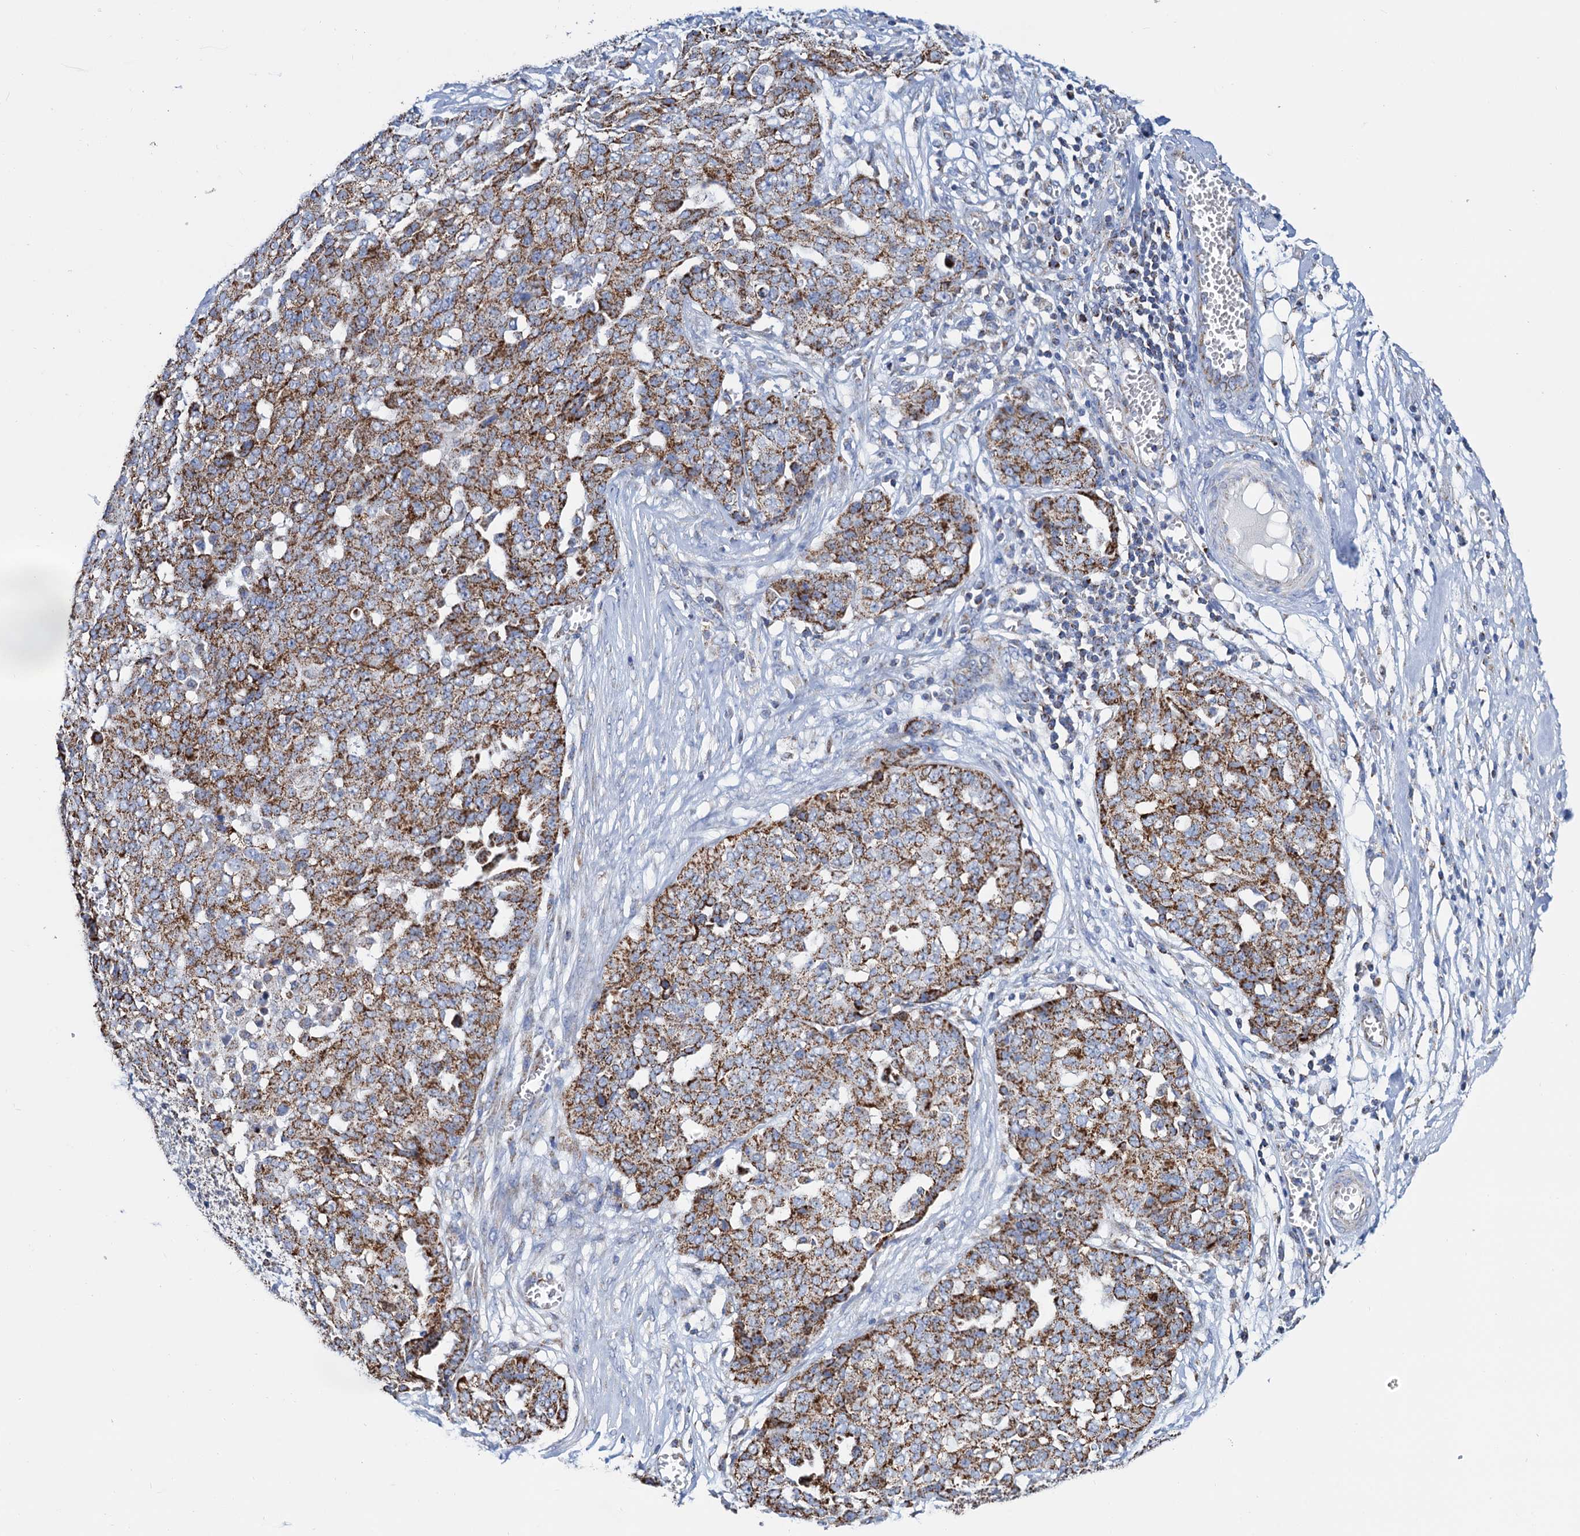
{"staining": {"intensity": "strong", "quantity": ">75%", "location": "cytoplasmic/membranous"}, "tissue": "ovarian cancer", "cell_type": "Tumor cells", "image_type": "cancer", "snomed": [{"axis": "morphology", "description": "Cystadenocarcinoma, serous, NOS"}, {"axis": "topography", "description": "Soft tissue"}, {"axis": "topography", "description": "Ovary"}], "caption": "Immunohistochemical staining of ovarian serous cystadenocarcinoma reveals high levels of strong cytoplasmic/membranous staining in approximately >75% of tumor cells.", "gene": "C2CD3", "patient": {"sex": "female", "age": 57}}